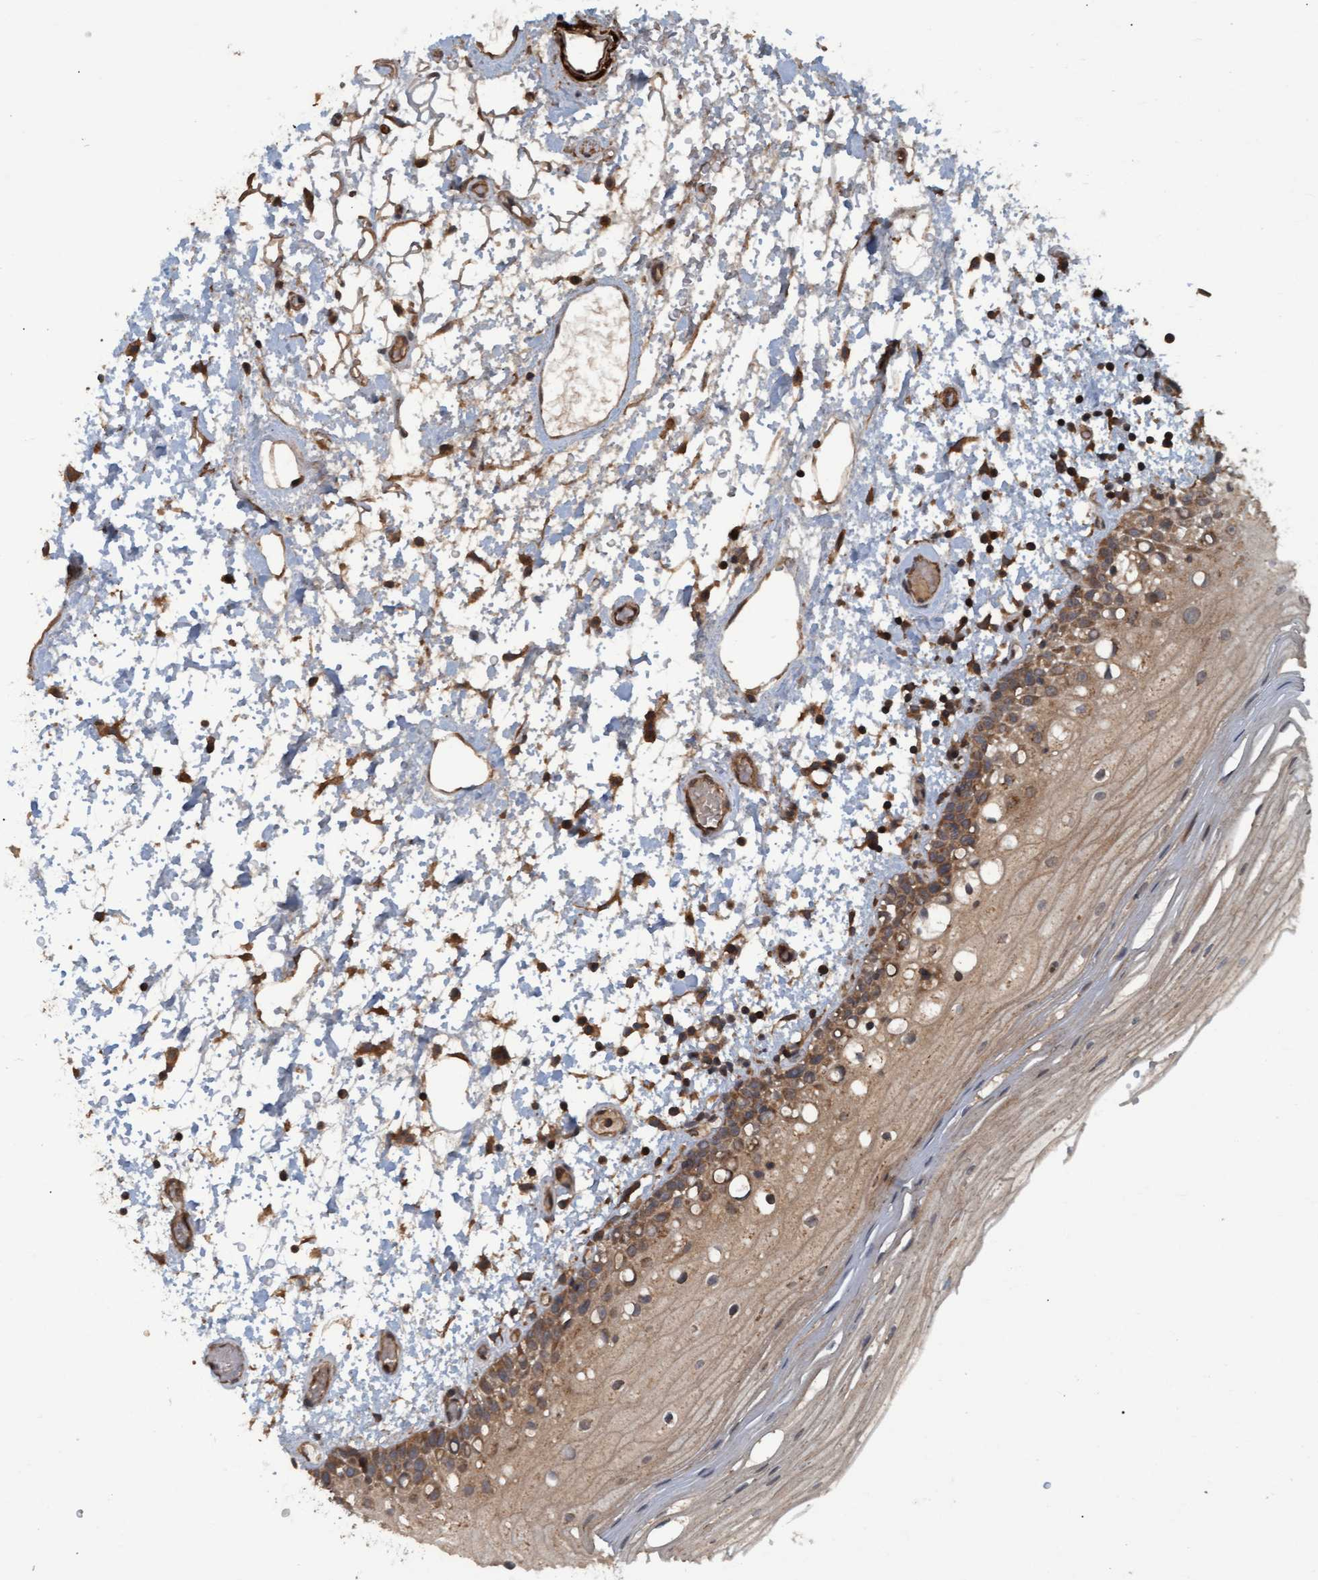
{"staining": {"intensity": "moderate", "quantity": ">75%", "location": "cytoplasmic/membranous"}, "tissue": "oral mucosa", "cell_type": "Squamous epithelial cells", "image_type": "normal", "snomed": [{"axis": "morphology", "description": "Normal tissue, NOS"}, {"axis": "topography", "description": "Oral tissue"}], "caption": "A brown stain shows moderate cytoplasmic/membranous positivity of a protein in squamous epithelial cells of unremarkable human oral mucosa.", "gene": "GGT6", "patient": {"sex": "male", "age": 52}}